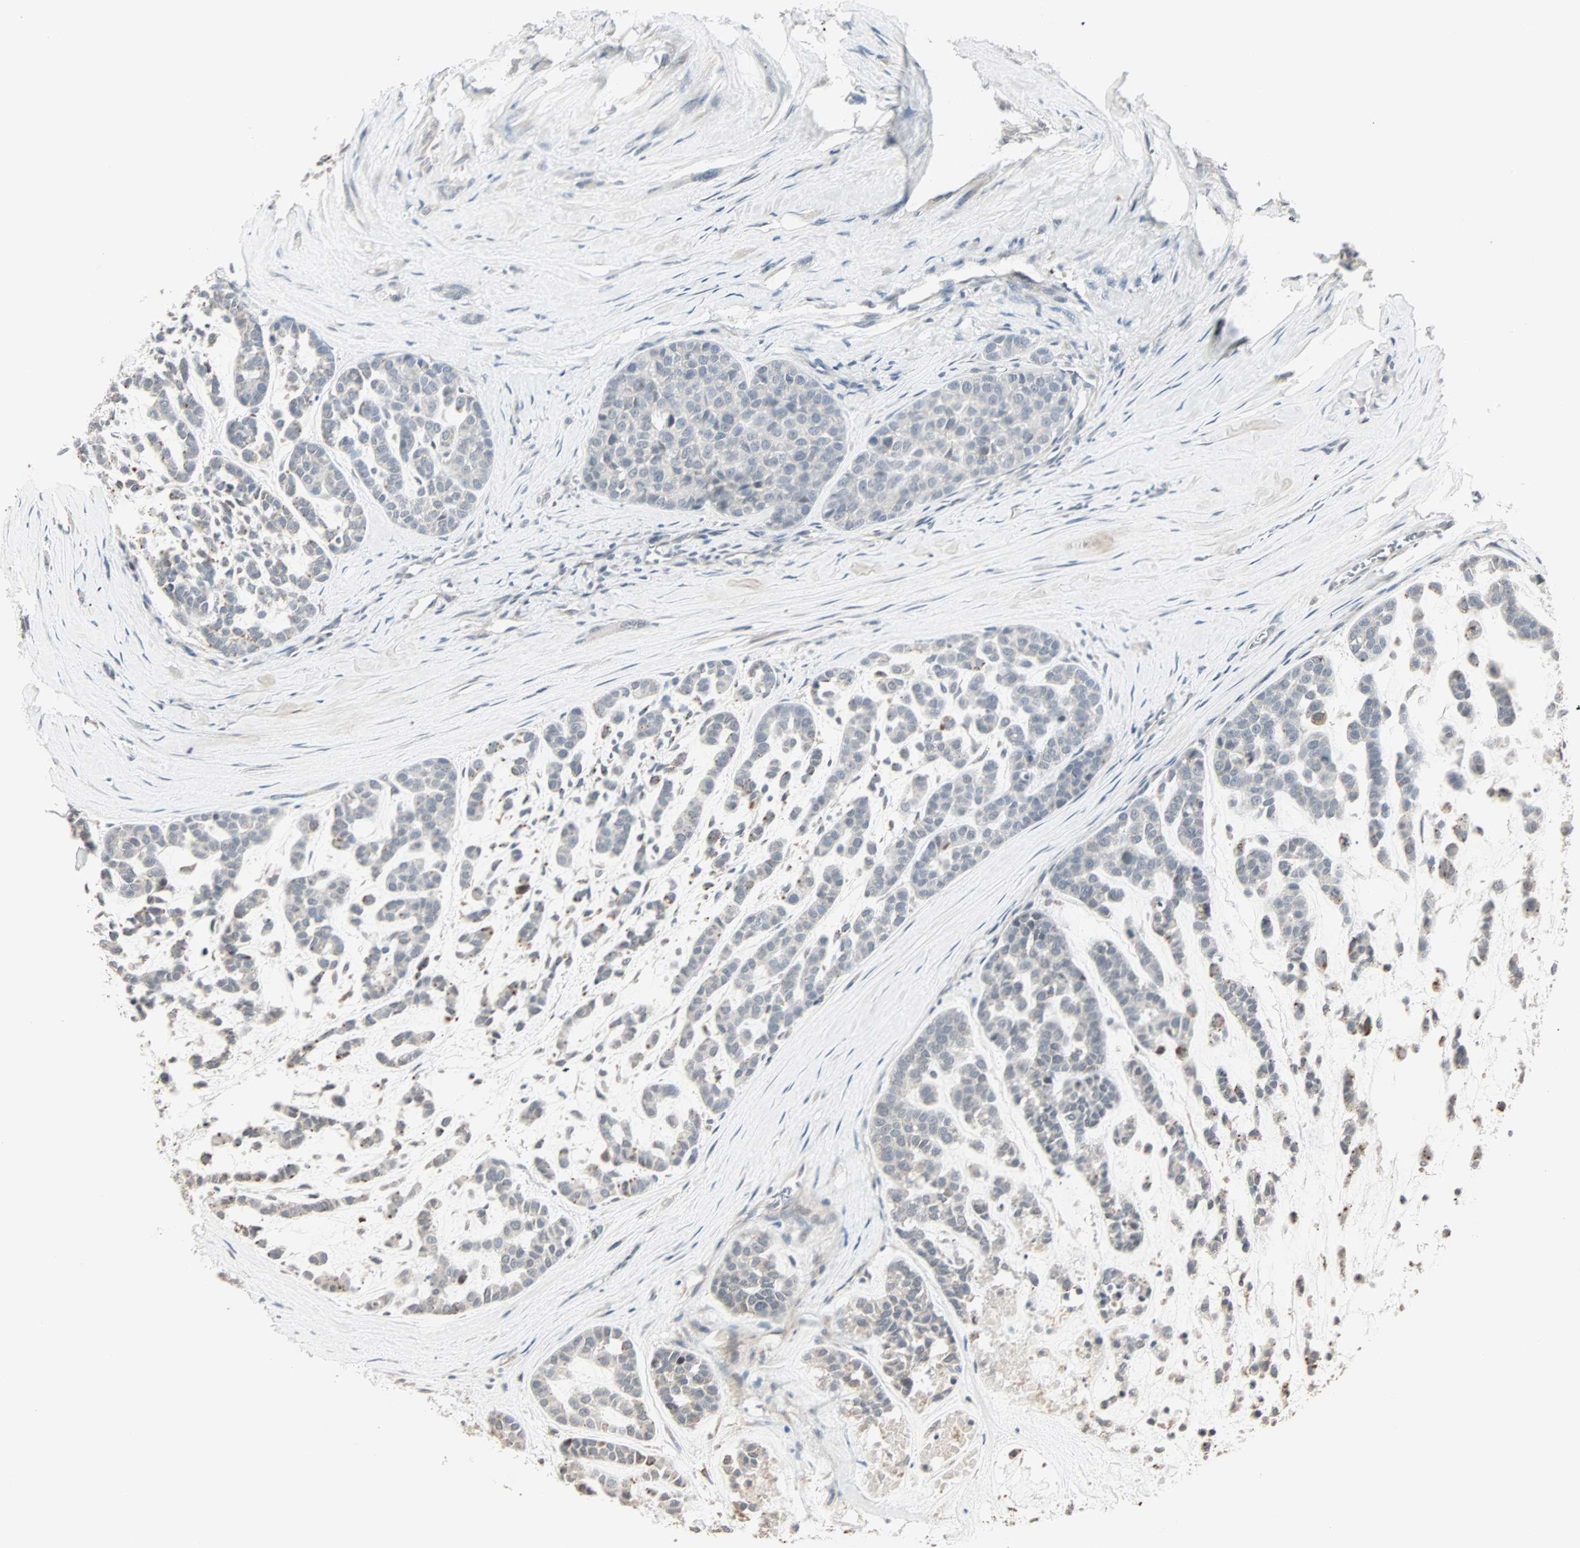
{"staining": {"intensity": "moderate", "quantity": "25%-75%", "location": "cytoplasmic/membranous"}, "tissue": "head and neck cancer", "cell_type": "Tumor cells", "image_type": "cancer", "snomed": [{"axis": "morphology", "description": "Adenocarcinoma, NOS"}, {"axis": "morphology", "description": "Adenoma, NOS"}, {"axis": "topography", "description": "Head-Neck"}], "caption": "The immunohistochemical stain labels moderate cytoplasmic/membranous staining in tumor cells of head and neck cancer tissue.", "gene": "KDM4A", "patient": {"sex": "female", "age": 55}}